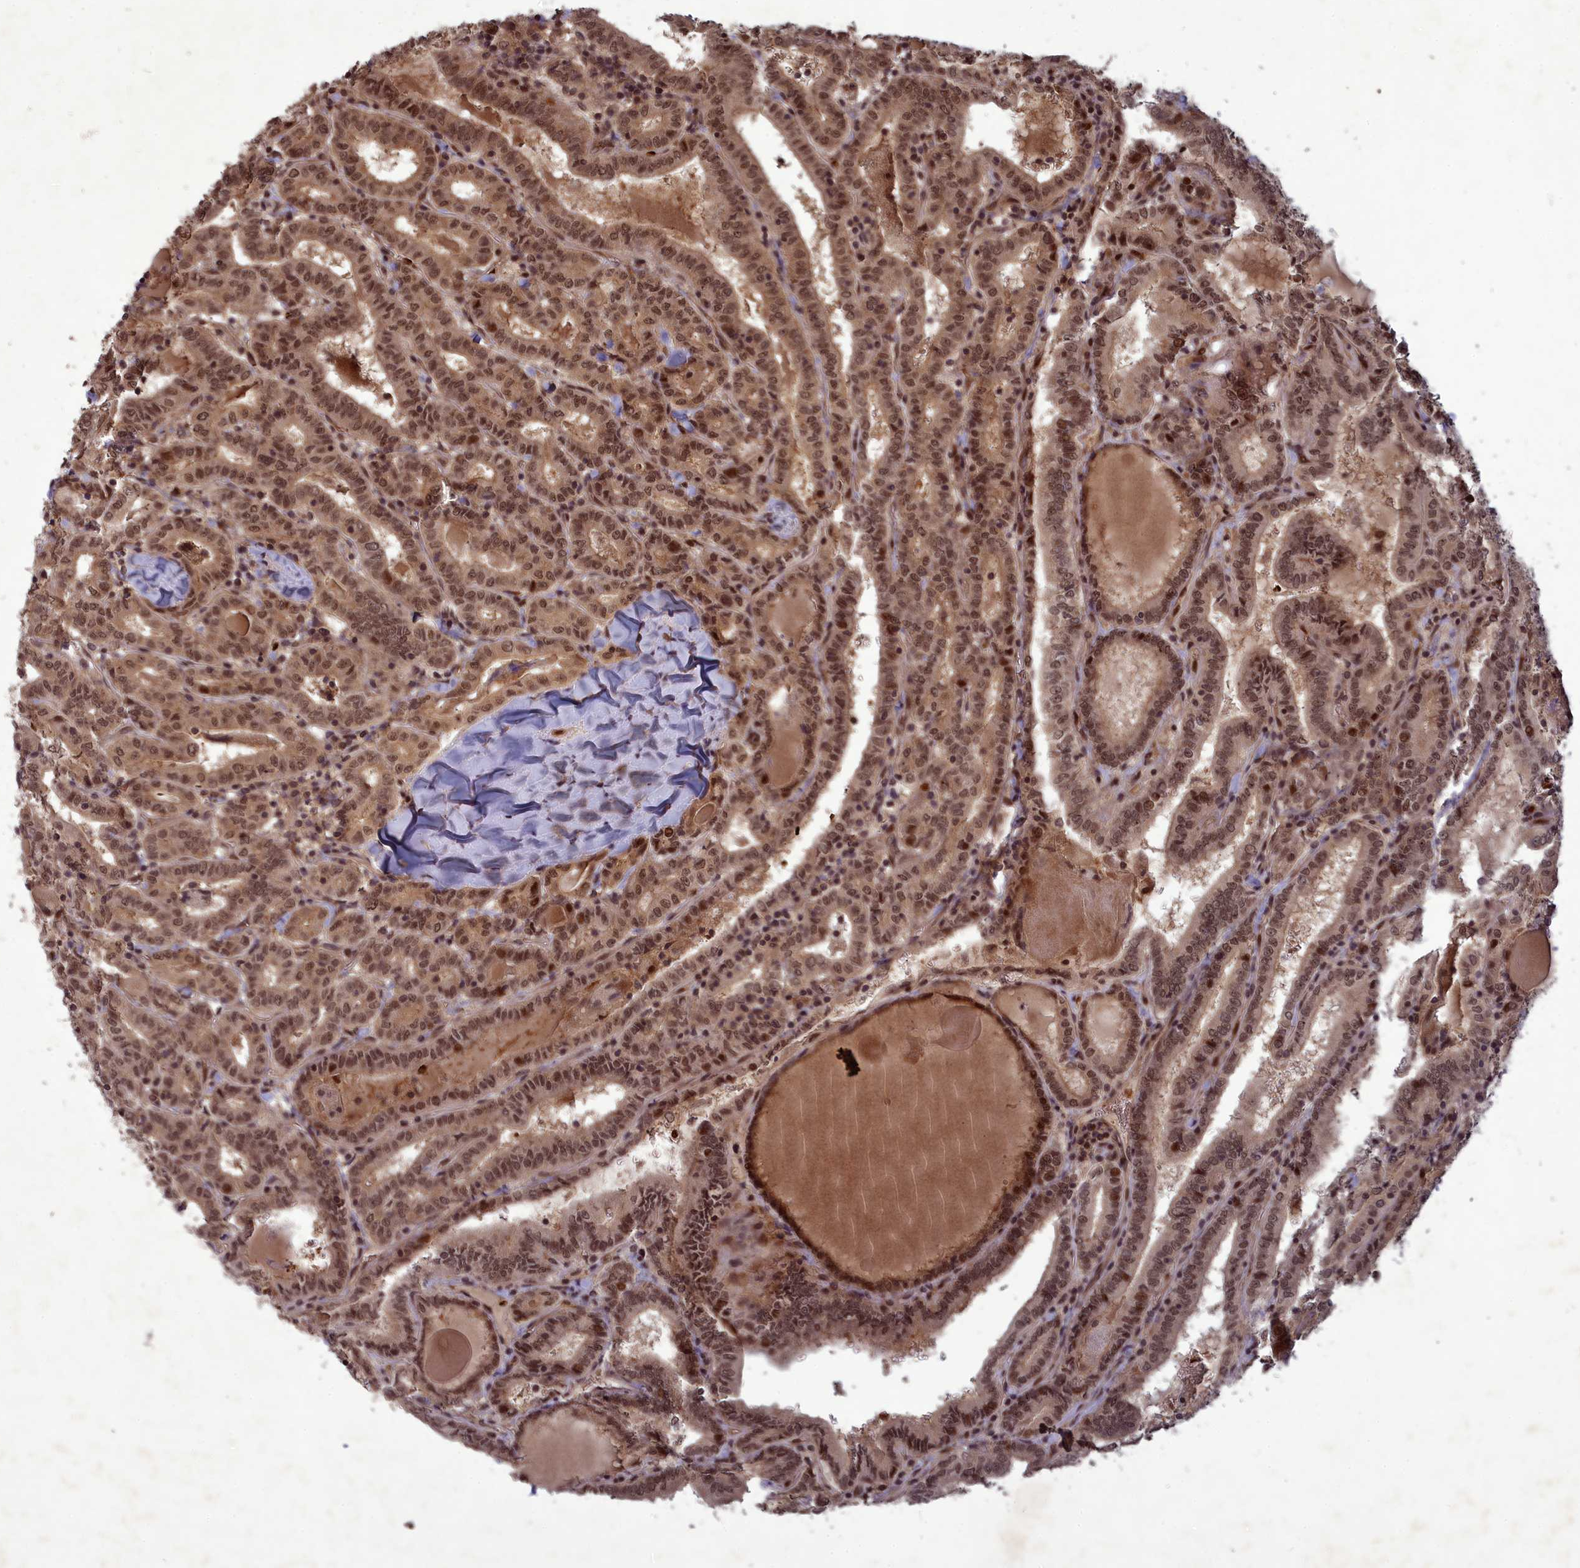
{"staining": {"intensity": "moderate", "quantity": ">75%", "location": "cytoplasmic/membranous,nuclear"}, "tissue": "thyroid cancer", "cell_type": "Tumor cells", "image_type": "cancer", "snomed": [{"axis": "morphology", "description": "Papillary adenocarcinoma, NOS"}, {"axis": "topography", "description": "Thyroid gland"}], "caption": "Human thyroid papillary adenocarcinoma stained for a protein (brown) displays moderate cytoplasmic/membranous and nuclear positive staining in approximately >75% of tumor cells.", "gene": "SRMS", "patient": {"sex": "female", "age": 72}}